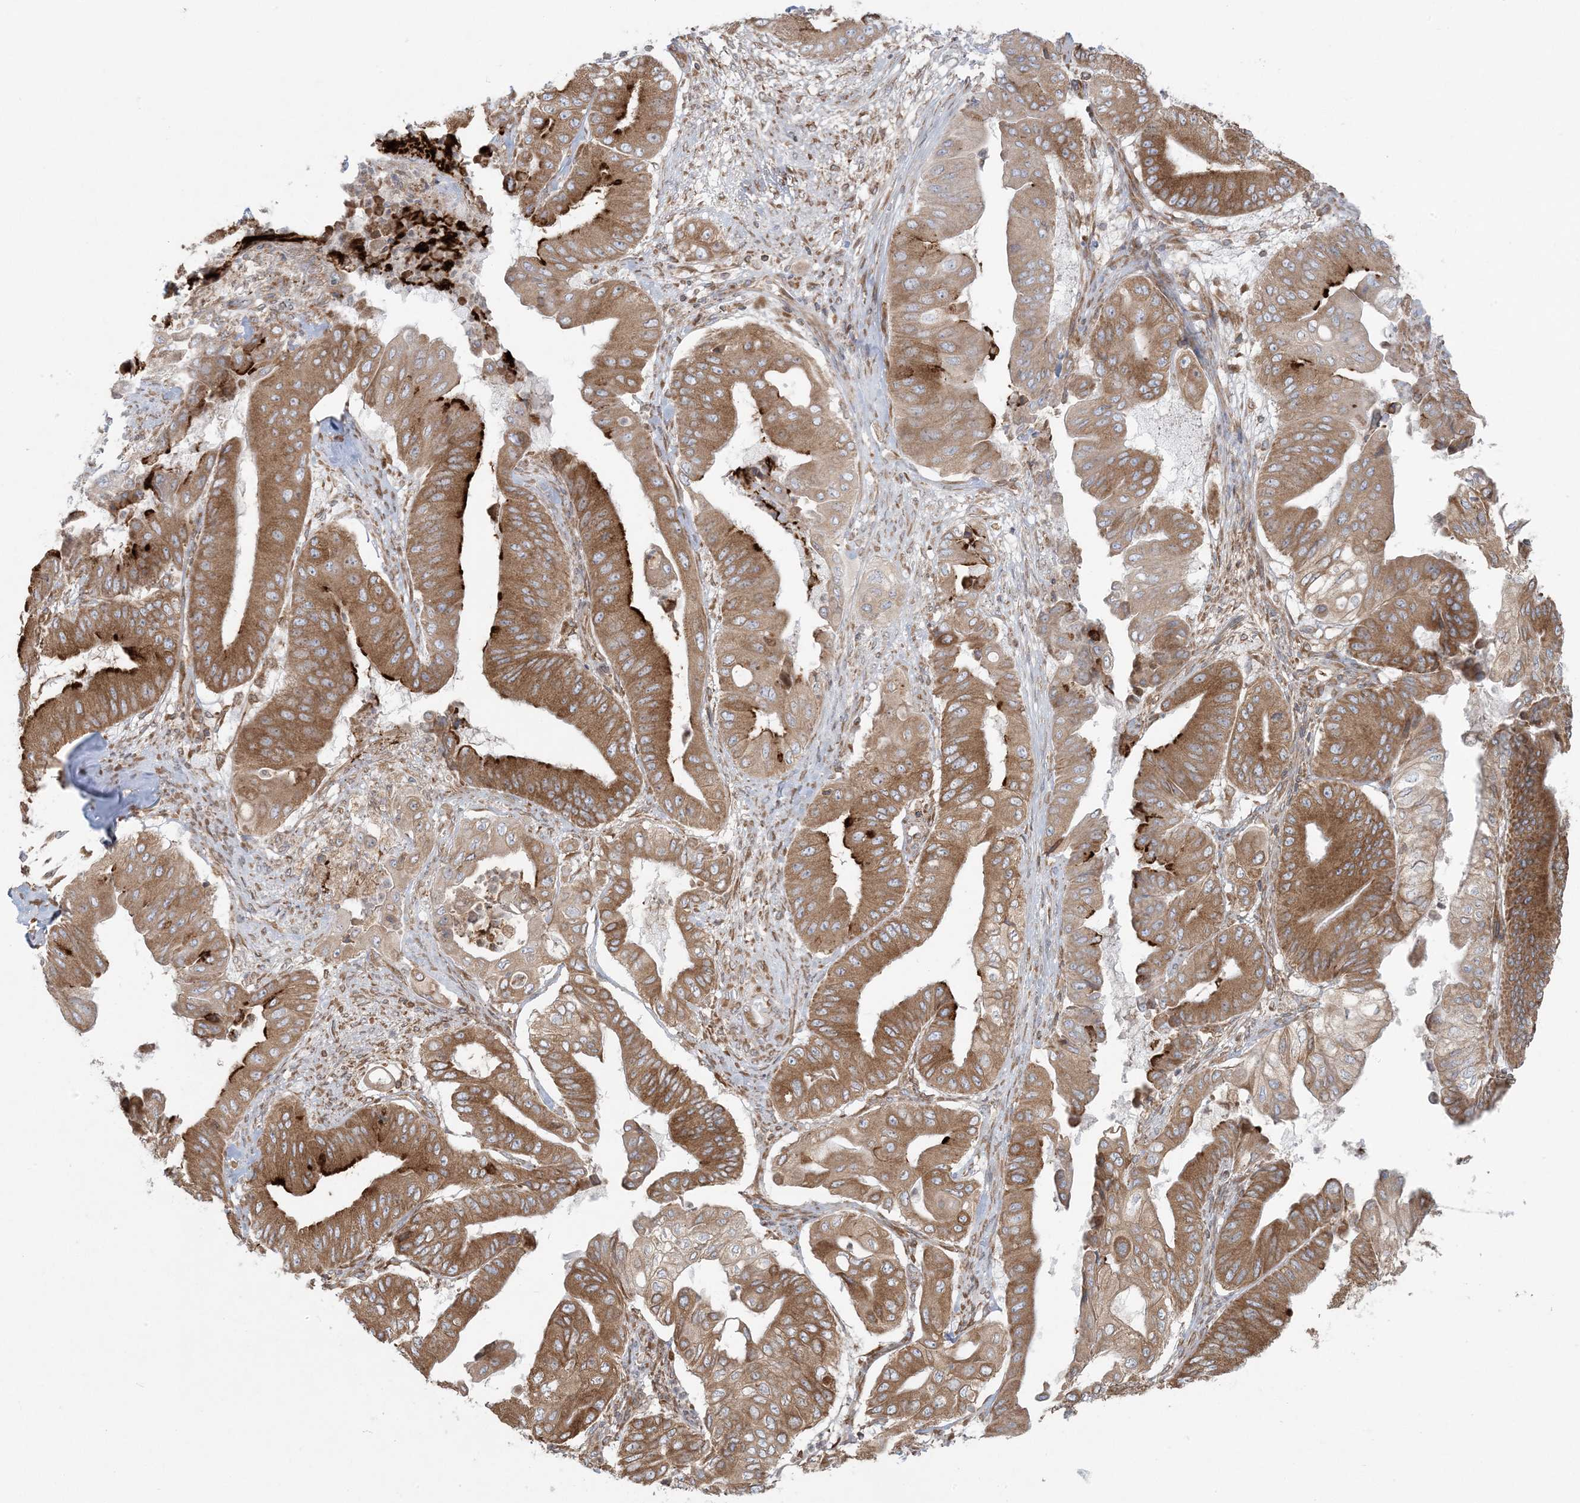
{"staining": {"intensity": "moderate", "quantity": ">75%", "location": "cytoplasmic/membranous"}, "tissue": "pancreatic cancer", "cell_type": "Tumor cells", "image_type": "cancer", "snomed": [{"axis": "morphology", "description": "Adenocarcinoma, NOS"}, {"axis": "topography", "description": "Pancreas"}], "caption": "Human adenocarcinoma (pancreatic) stained for a protein (brown) demonstrates moderate cytoplasmic/membranous positive positivity in approximately >75% of tumor cells.", "gene": "UBXN4", "patient": {"sex": "female", "age": 77}}